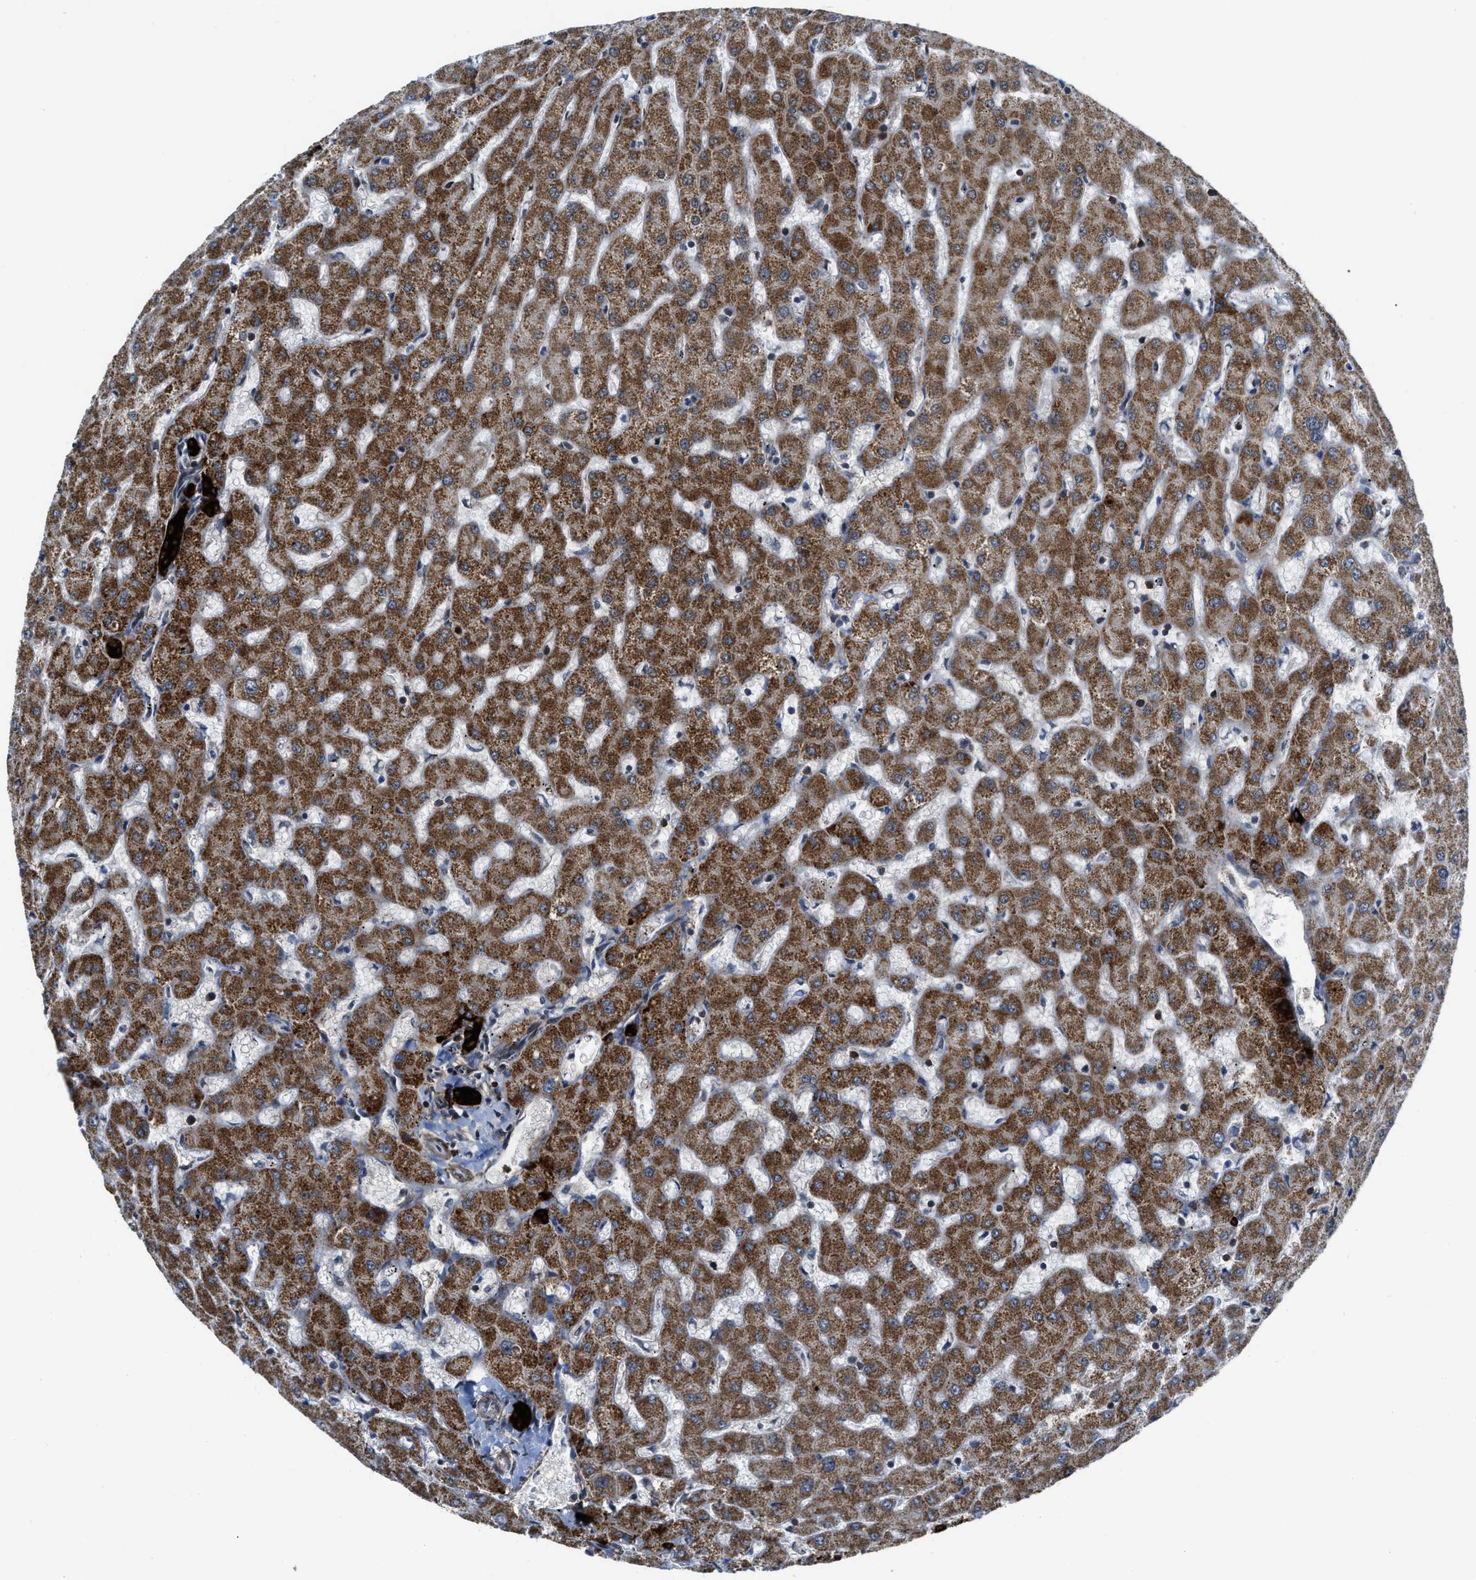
{"staining": {"intensity": "strong", "quantity": ">75%", "location": "cytoplasmic/membranous"}, "tissue": "liver", "cell_type": "Cholangiocytes", "image_type": "normal", "snomed": [{"axis": "morphology", "description": "Normal tissue, NOS"}, {"axis": "topography", "description": "Liver"}], "caption": "Cholangiocytes demonstrate high levels of strong cytoplasmic/membranous positivity in about >75% of cells in unremarkable liver.", "gene": "ZNF250", "patient": {"sex": "female", "age": 63}}